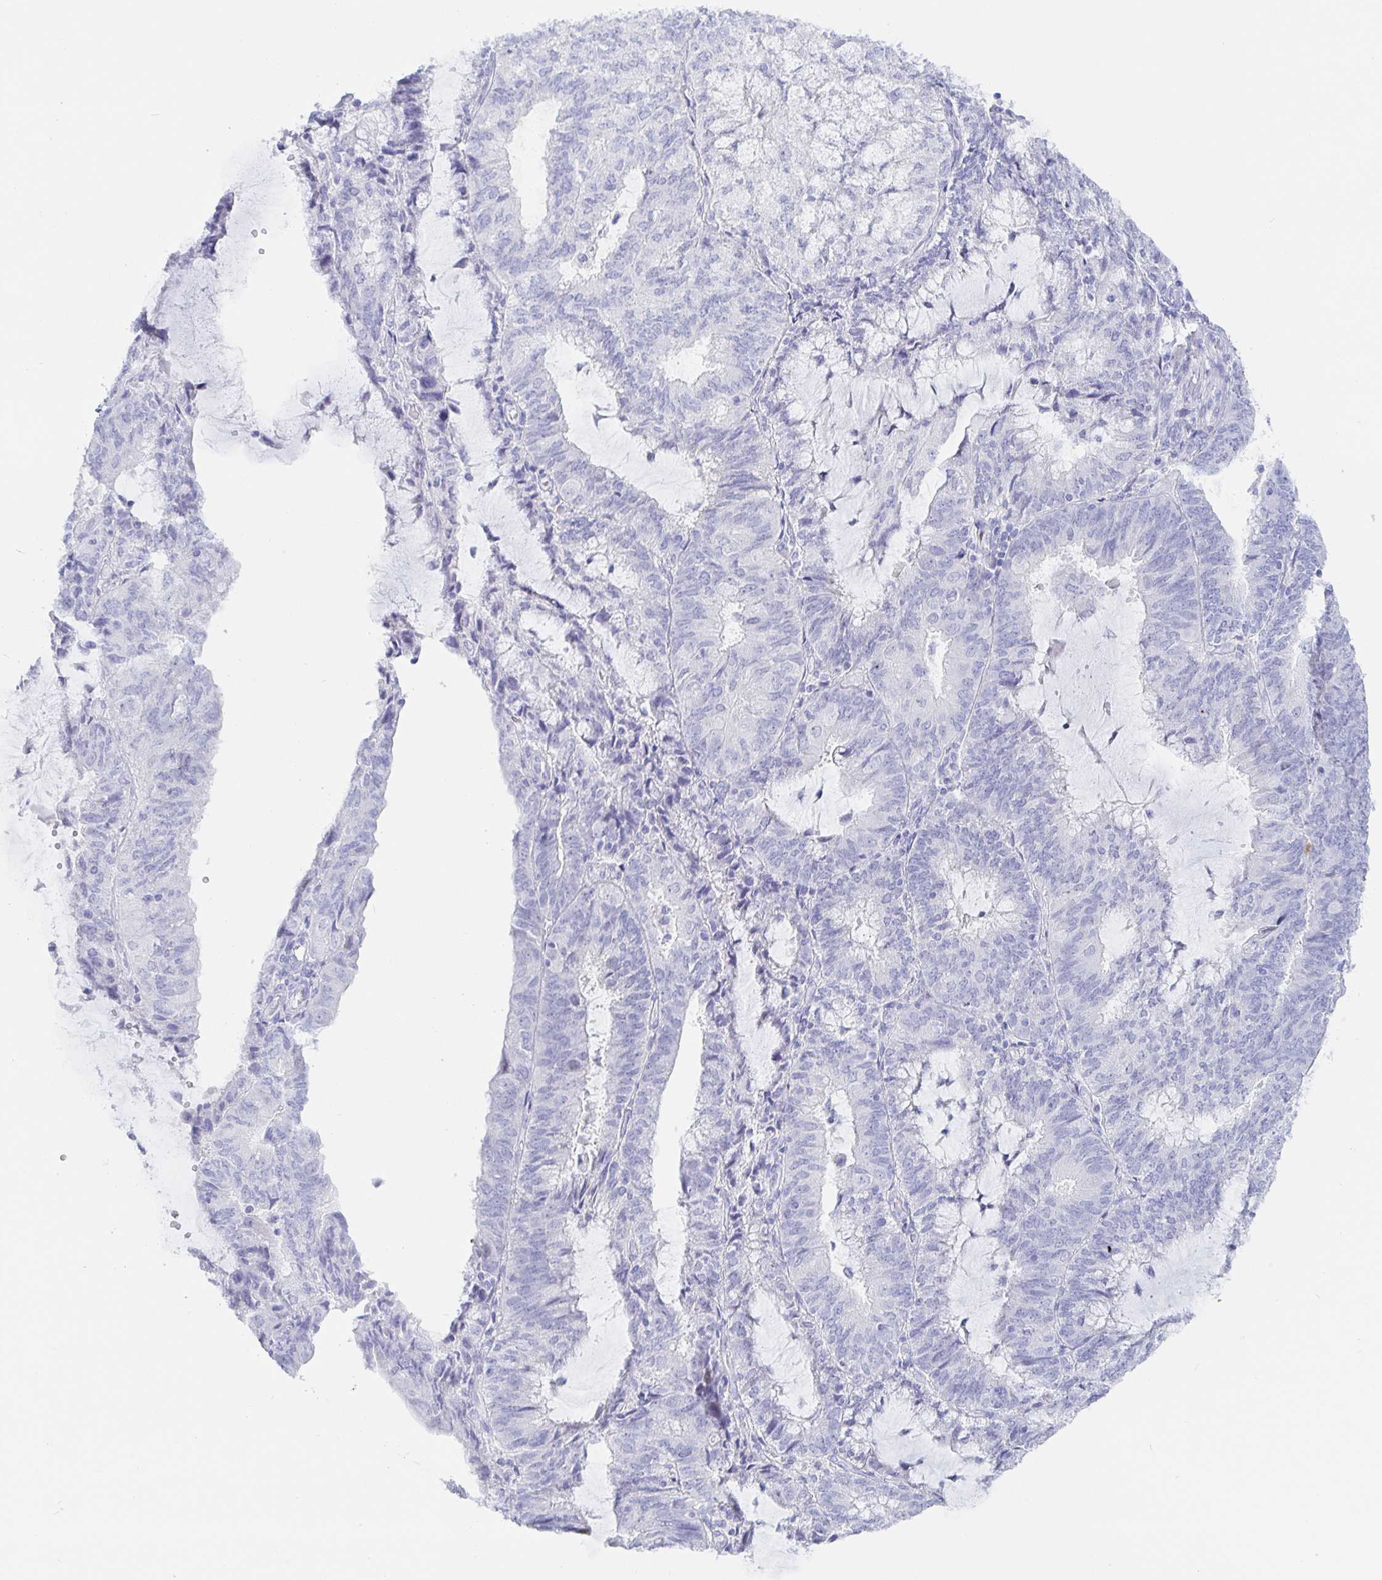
{"staining": {"intensity": "negative", "quantity": "none", "location": "none"}, "tissue": "endometrial cancer", "cell_type": "Tumor cells", "image_type": "cancer", "snomed": [{"axis": "morphology", "description": "Adenocarcinoma, NOS"}, {"axis": "topography", "description": "Endometrium"}], "caption": "Immunohistochemistry micrograph of neoplastic tissue: human adenocarcinoma (endometrial) stained with DAB (3,3'-diaminobenzidine) reveals no significant protein positivity in tumor cells.", "gene": "KCNH6", "patient": {"sex": "female", "age": 81}}